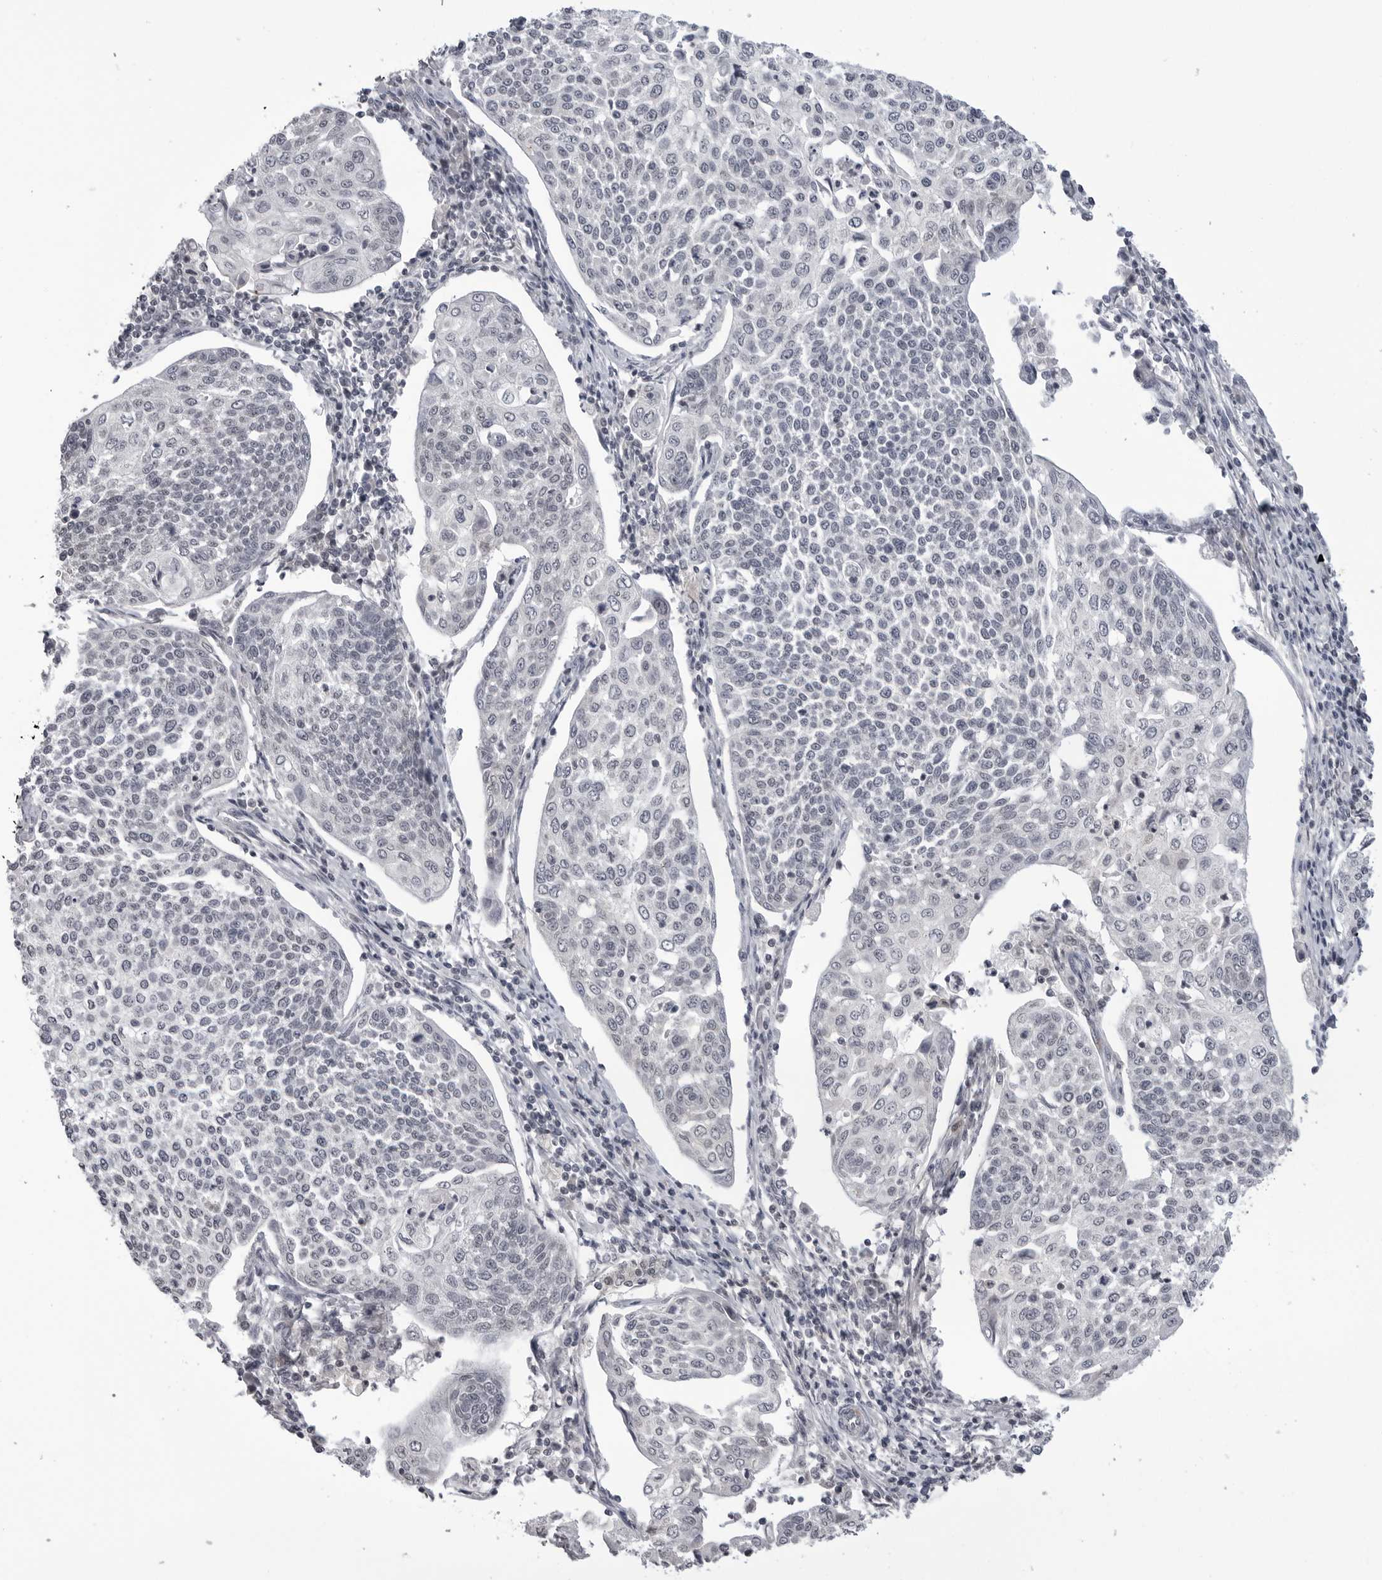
{"staining": {"intensity": "negative", "quantity": "none", "location": "none"}, "tissue": "cervical cancer", "cell_type": "Tumor cells", "image_type": "cancer", "snomed": [{"axis": "morphology", "description": "Squamous cell carcinoma, NOS"}, {"axis": "topography", "description": "Cervix"}], "caption": "Immunohistochemistry (IHC) image of human cervical cancer stained for a protein (brown), which demonstrates no expression in tumor cells.", "gene": "ADAMTS5", "patient": {"sex": "female", "age": 34}}